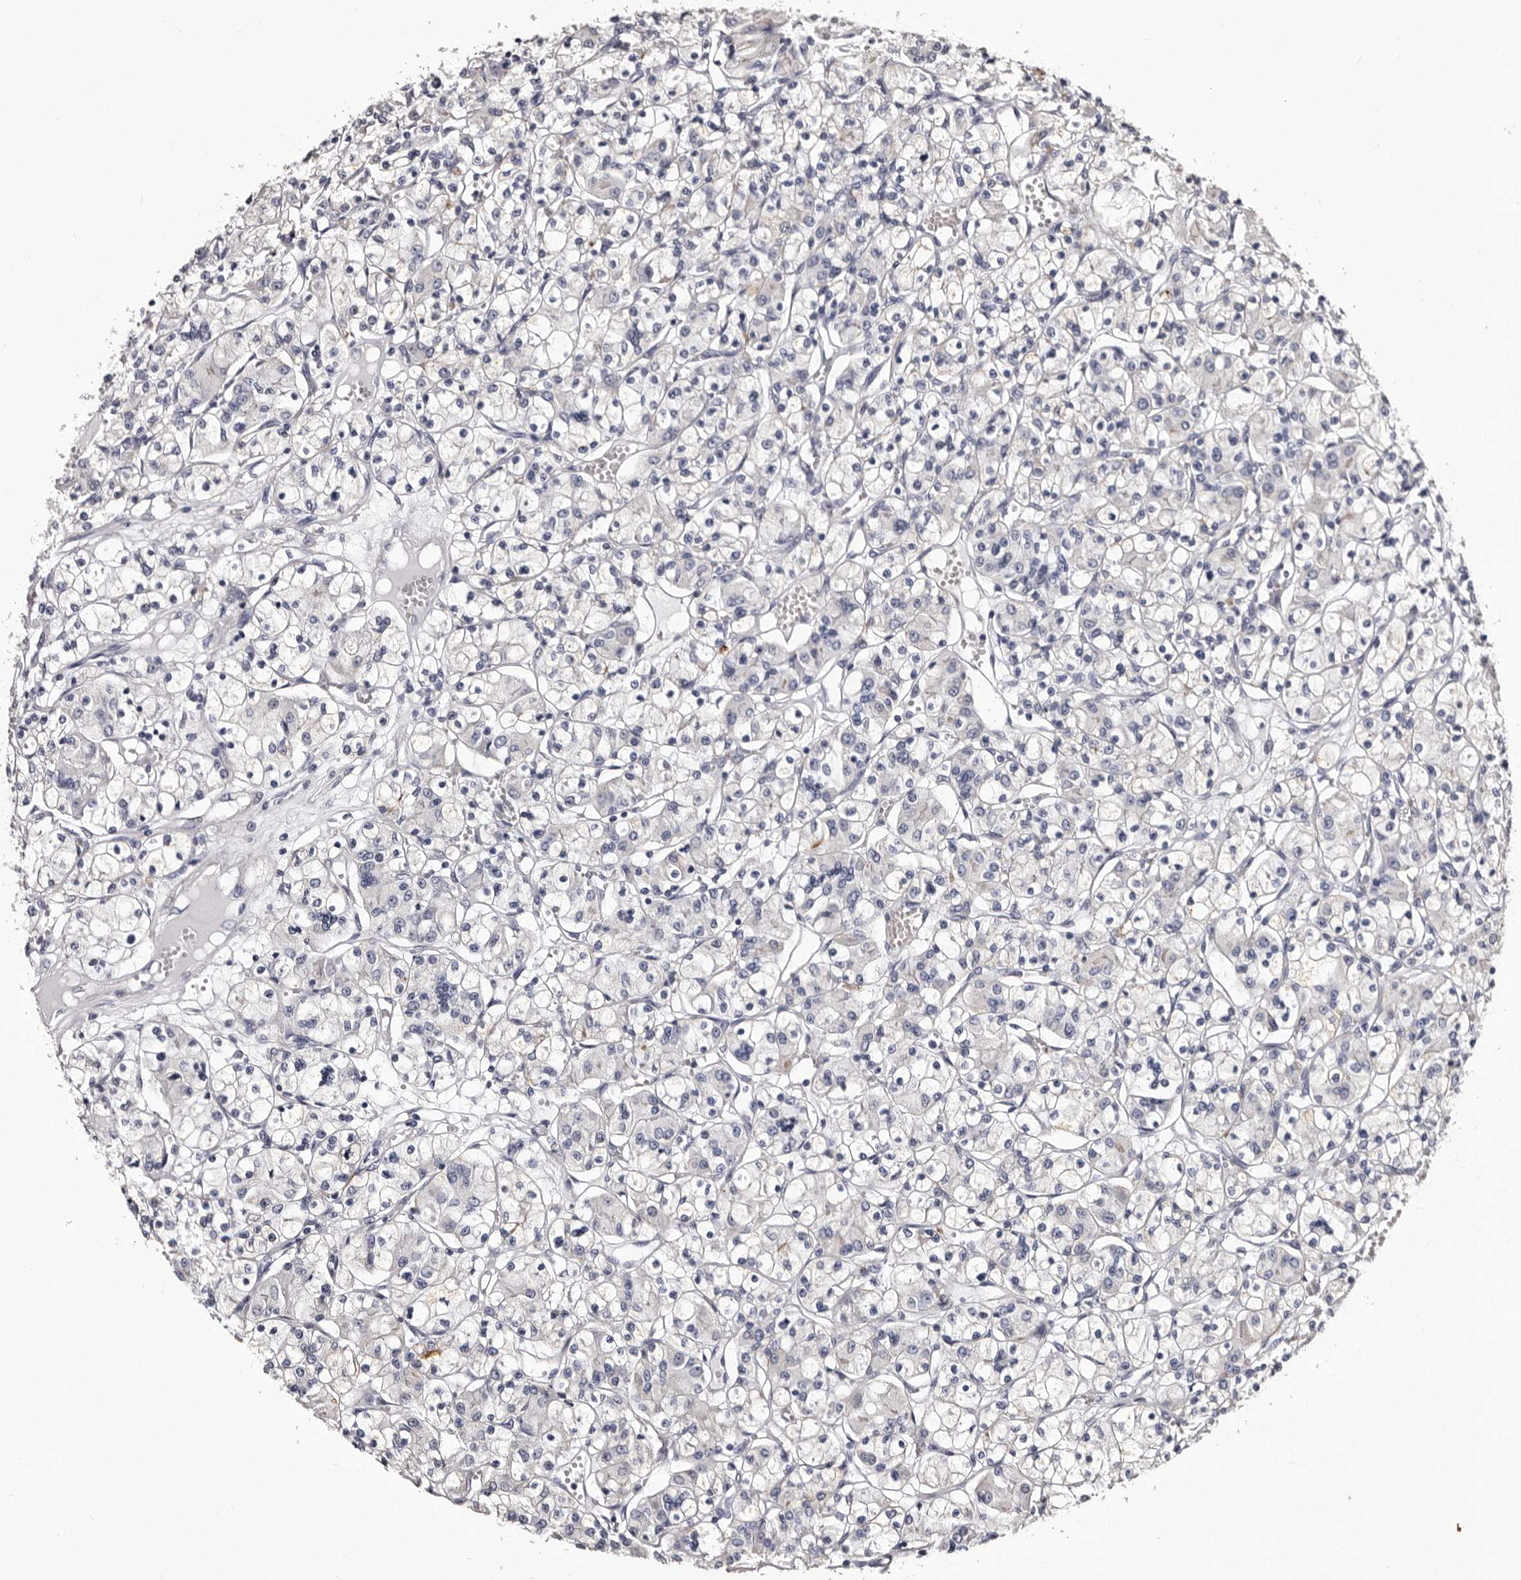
{"staining": {"intensity": "weak", "quantity": "<25%", "location": "cytoplasmic/membranous"}, "tissue": "renal cancer", "cell_type": "Tumor cells", "image_type": "cancer", "snomed": [{"axis": "morphology", "description": "Adenocarcinoma, NOS"}, {"axis": "topography", "description": "Kidney"}], "caption": "Photomicrograph shows no significant protein expression in tumor cells of renal adenocarcinoma.", "gene": "AUNIP", "patient": {"sex": "female", "age": 59}}